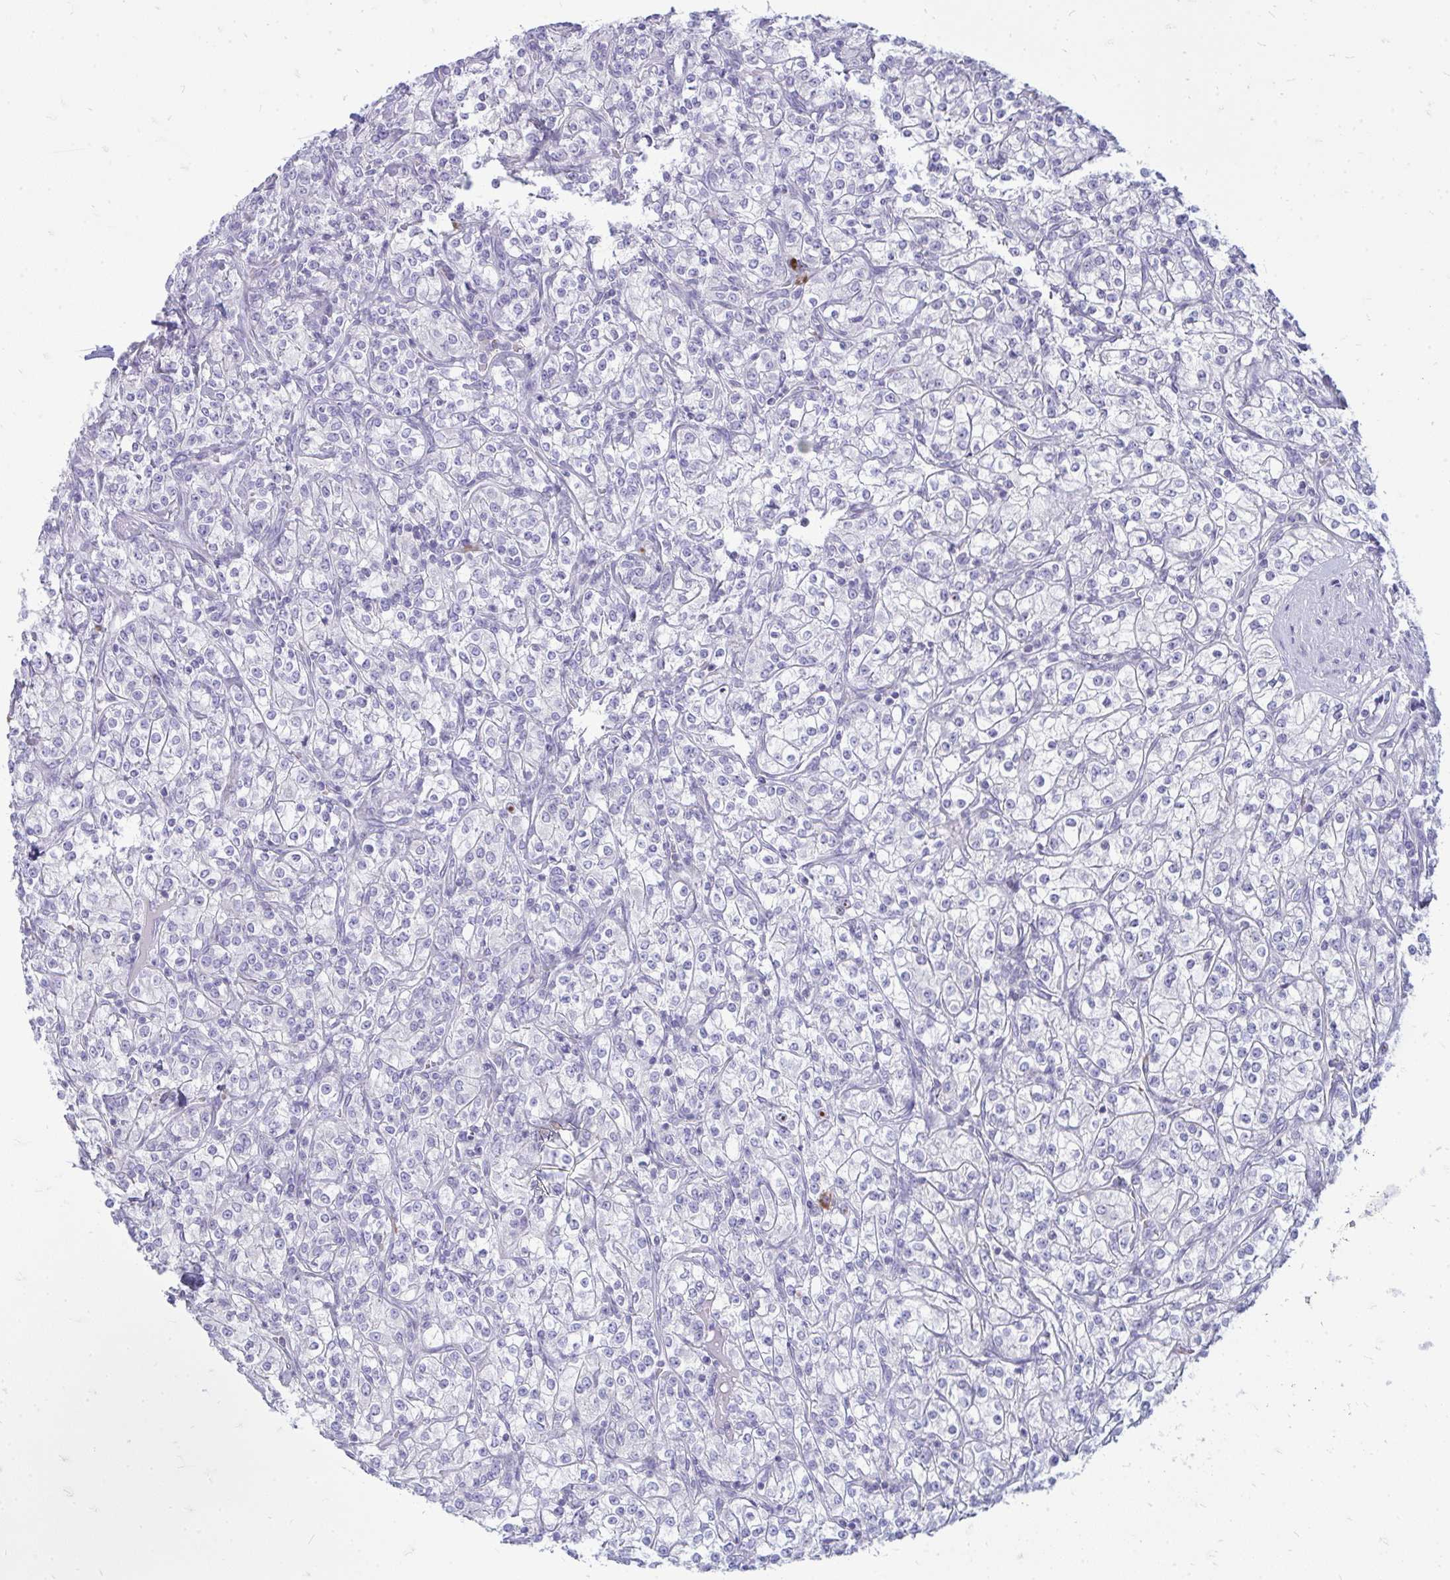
{"staining": {"intensity": "negative", "quantity": "none", "location": "none"}, "tissue": "renal cancer", "cell_type": "Tumor cells", "image_type": "cancer", "snomed": [{"axis": "morphology", "description": "Adenocarcinoma, NOS"}, {"axis": "topography", "description": "Kidney"}], "caption": "Immunohistochemistry (IHC) image of renal adenocarcinoma stained for a protein (brown), which demonstrates no positivity in tumor cells.", "gene": "TSPEAR", "patient": {"sex": "male", "age": 77}}